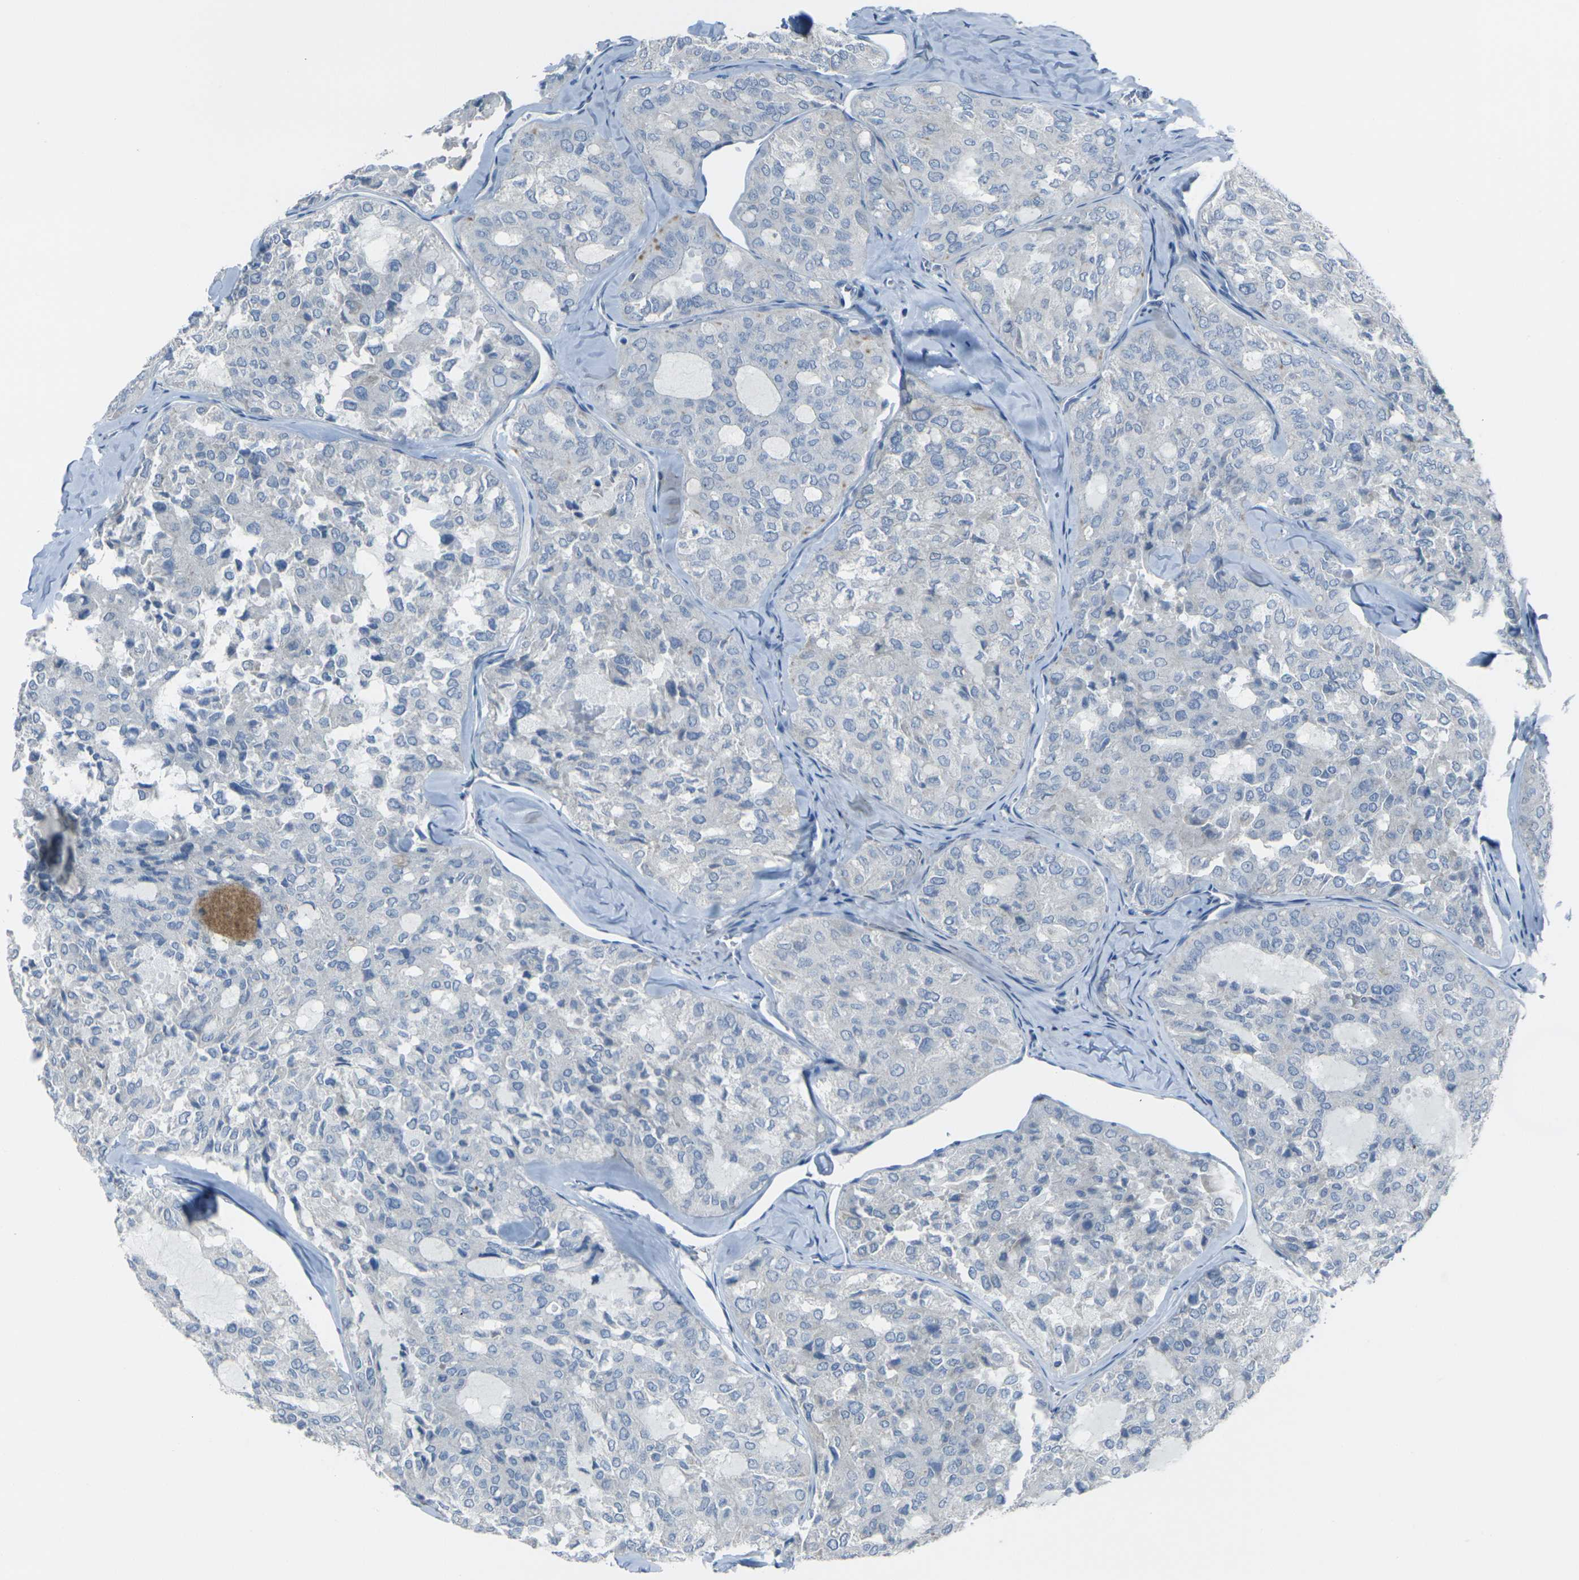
{"staining": {"intensity": "negative", "quantity": "none", "location": "none"}, "tissue": "thyroid cancer", "cell_type": "Tumor cells", "image_type": "cancer", "snomed": [{"axis": "morphology", "description": "Follicular adenoma carcinoma, NOS"}, {"axis": "topography", "description": "Thyroid gland"}], "caption": "This is a micrograph of IHC staining of follicular adenoma carcinoma (thyroid), which shows no expression in tumor cells.", "gene": "ANKRD46", "patient": {"sex": "male", "age": 75}}